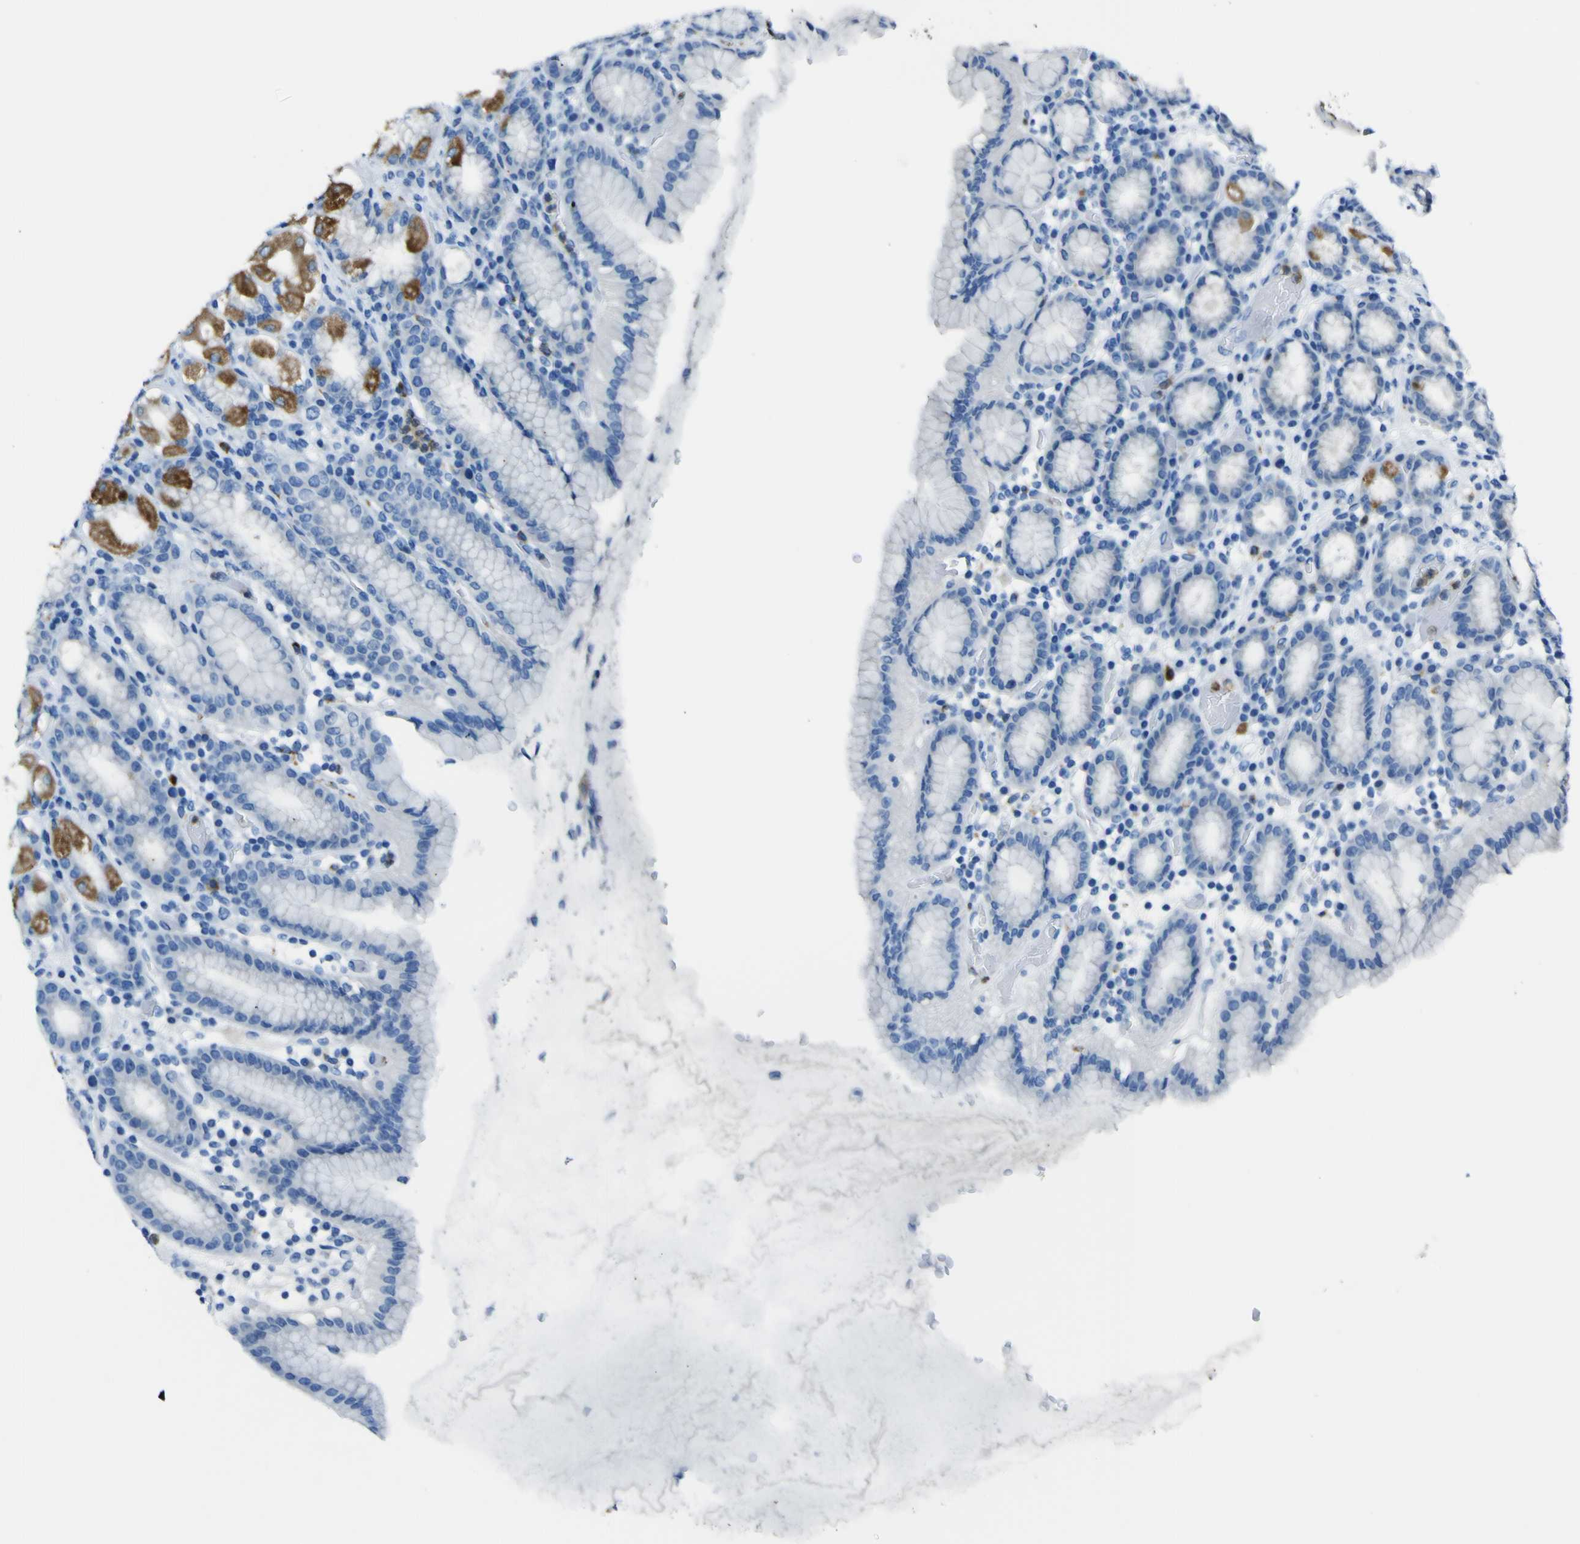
{"staining": {"intensity": "moderate", "quantity": "25%-75%", "location": "cytoplasmic/membranous"}, "tissue": "stomach", "cell_type": "Glandular cells", "image_type": "normal", "snomed": [{"axis": "morphology", "description": "Normal tissue, NOS"}, {"axis": "topography", "description": "Stomach, upper"}], "caption": "An immunohistochemistry histopathology image of normal tissue is shown. Protein staining in brown labels moderate cytoplasmic/membranous positivity in stomach within glandular cells.", "gene": "ACSL1", "patient": {"sex": "male", "age": 68}}